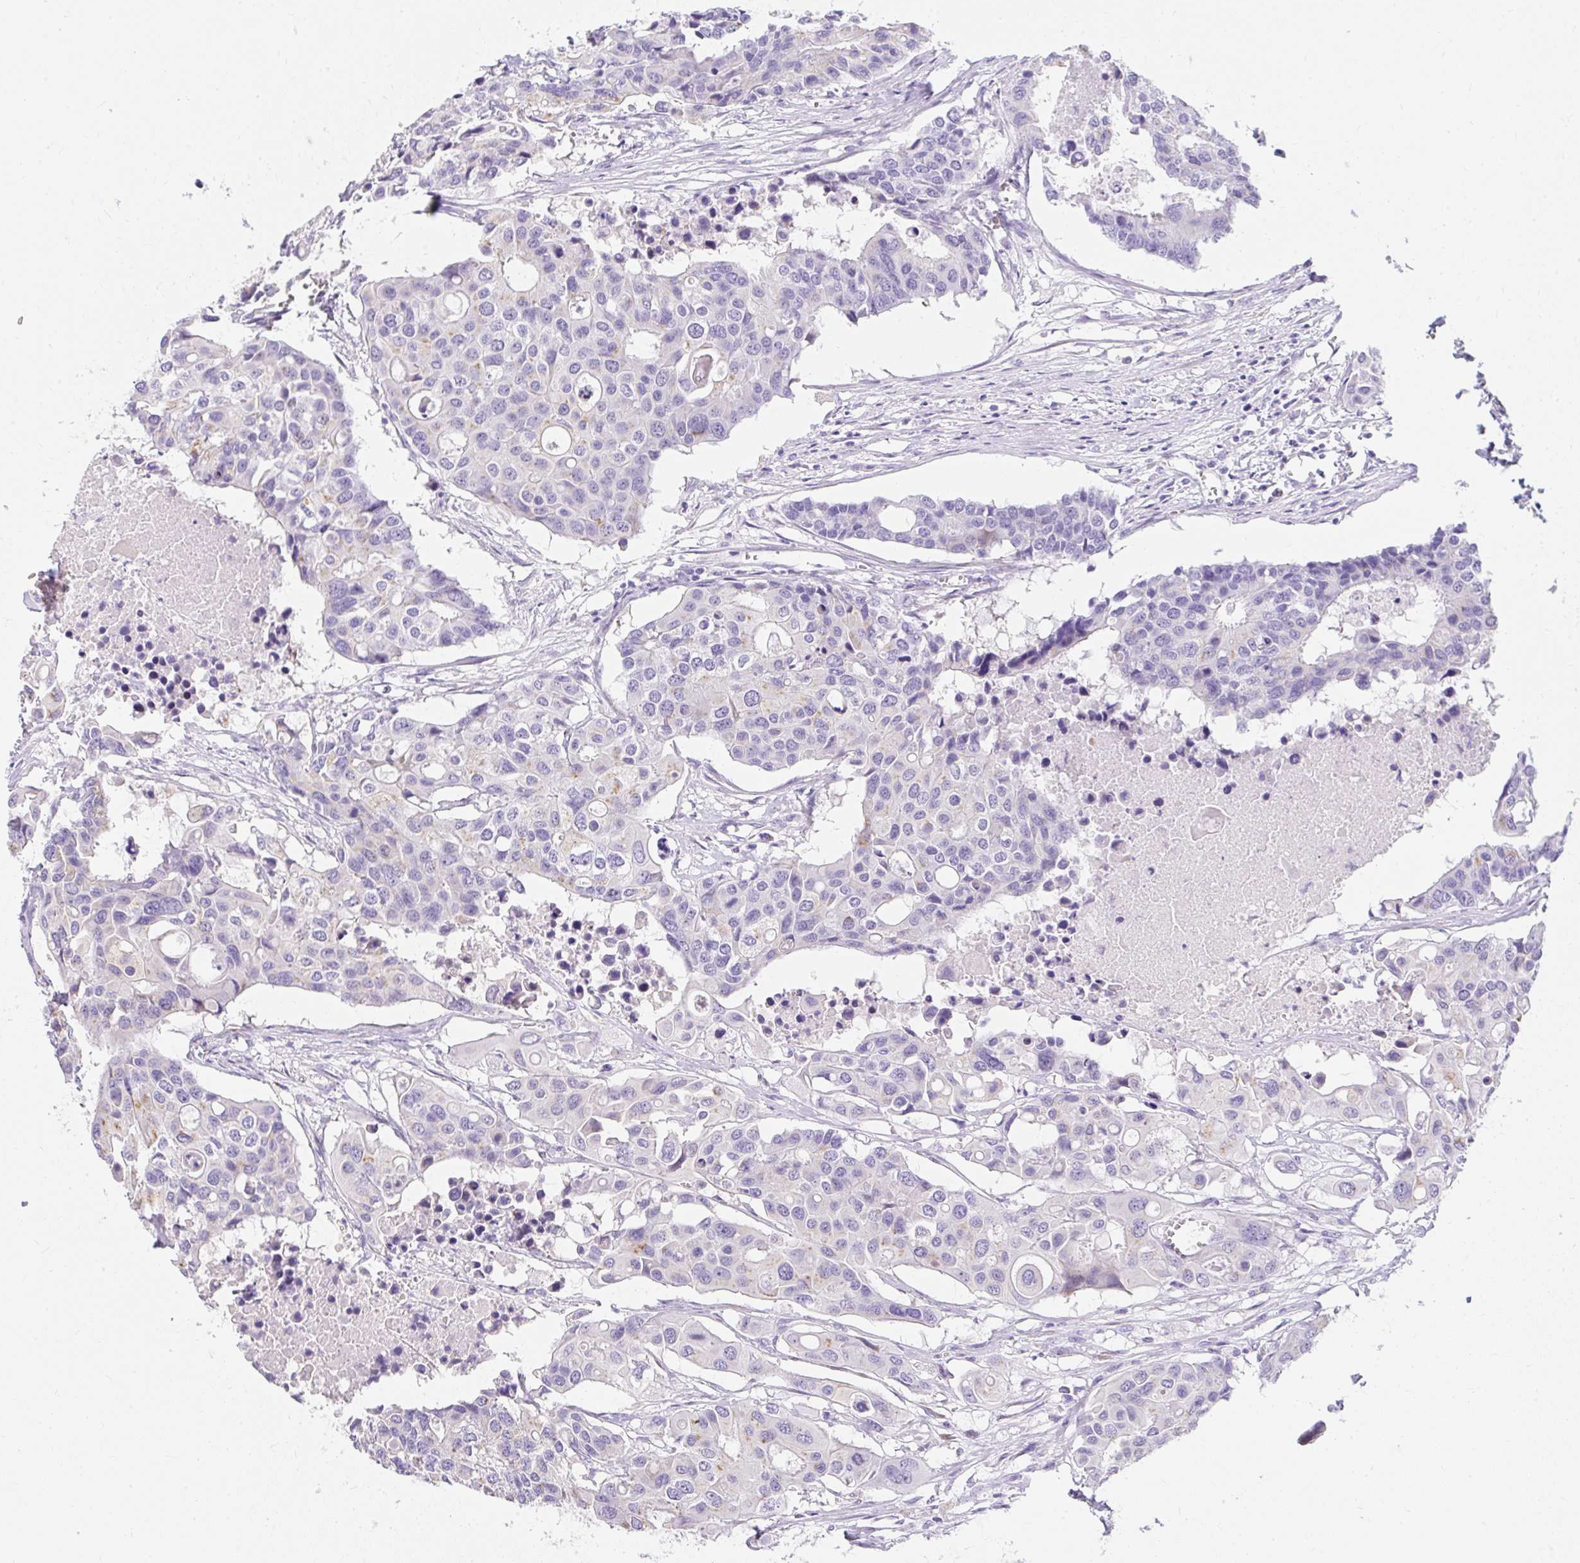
{"staining": {"intensity": "negative", "quantity": "none", "location": "none"}, "tissue": "colorectal cancer", "cell_type": "Tumor cells", "image_type": "cancer", "snomed": [{"axis": "morphology", "description": "Adenocarcinoma, NOS"}, {"axis": "topography", "description": "Colon"}], "caption": "DAB (3,3'-diaminobenzidine) immunohistochemical staining of human colorectal cancer demonstrates no significant positivity in tumor cells.", "gene": "DTX4", "patient": {"sex": "male", "age": 77}}